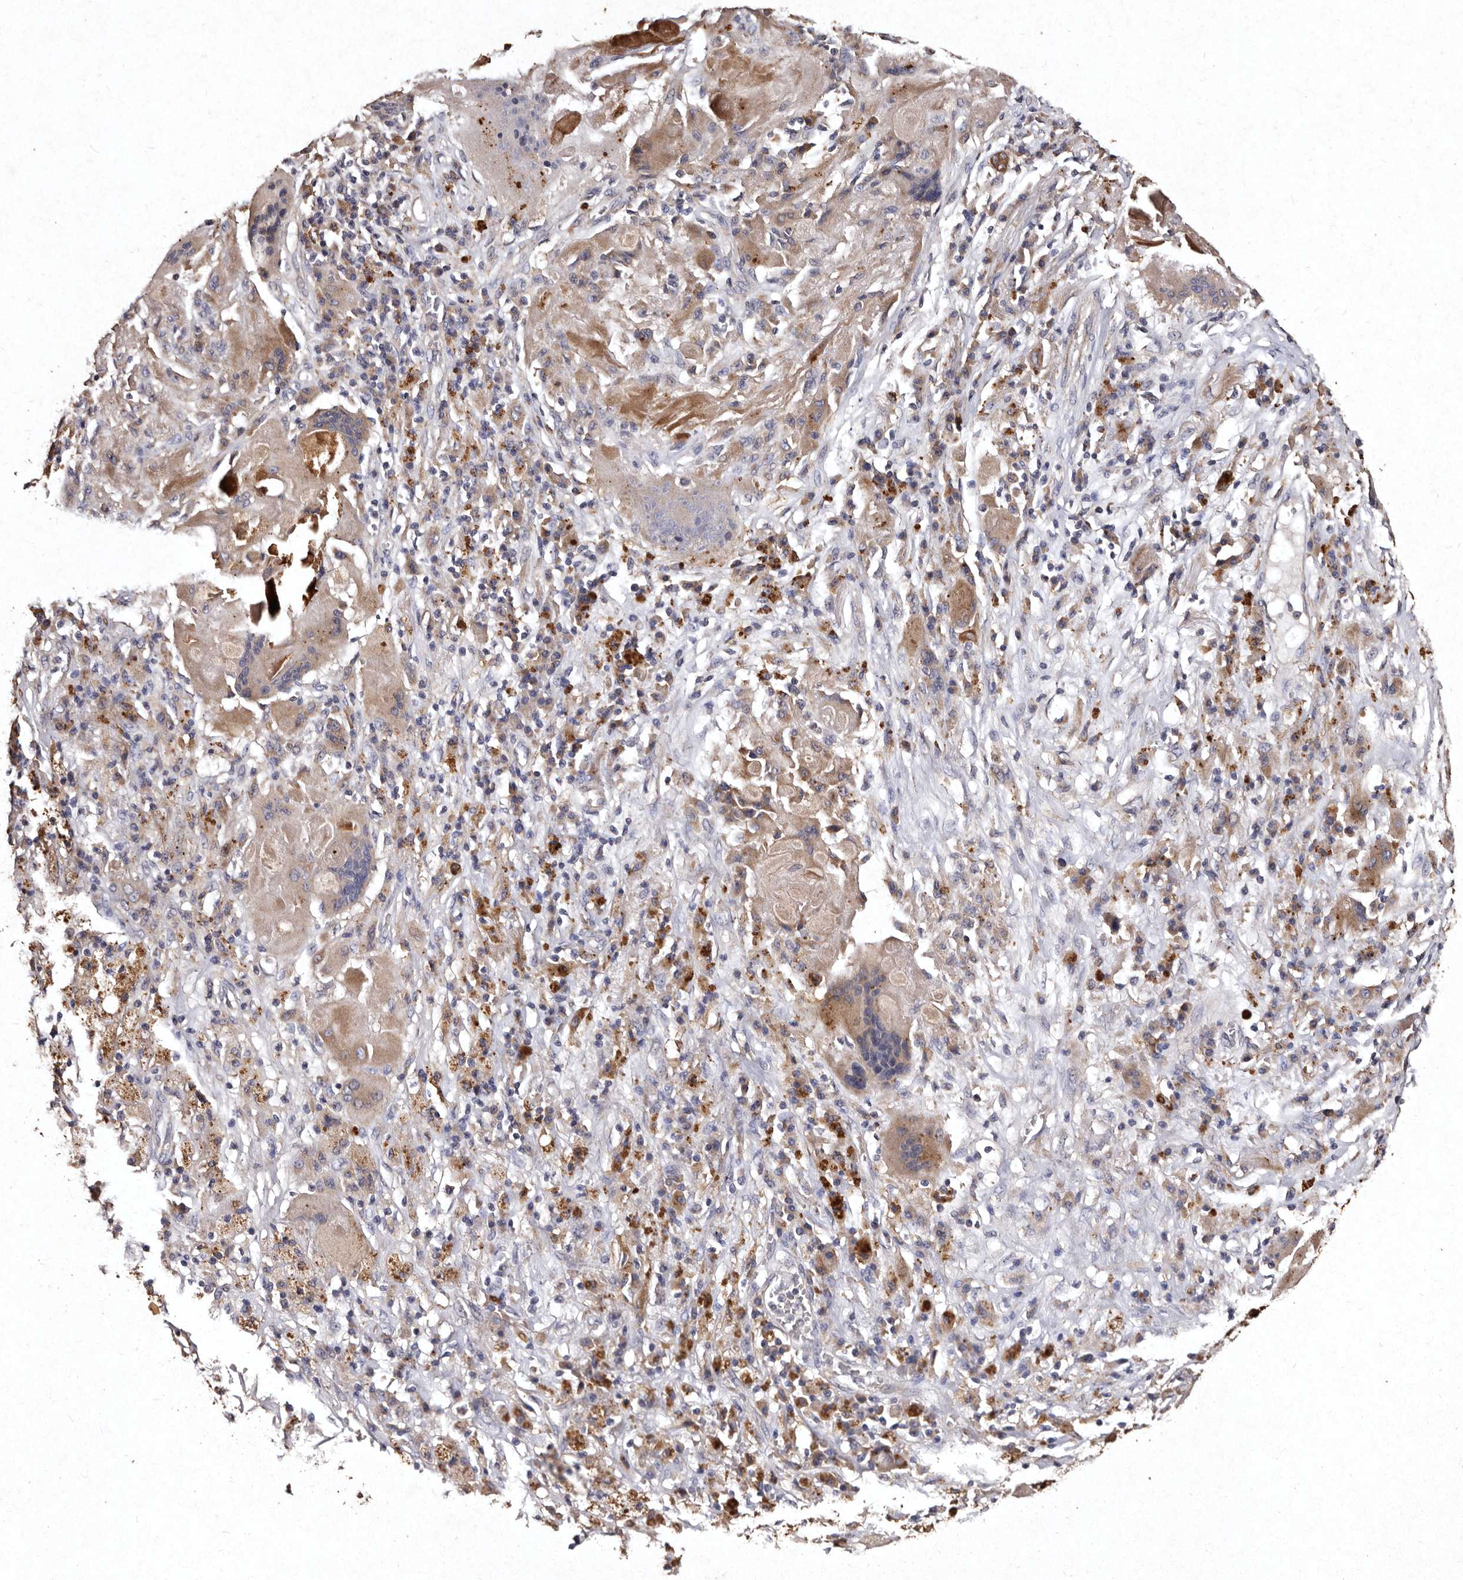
{"staining": {"intensity": "weak", "quantity": ">75%", "location": "cytoplasmic/membranous"}, "tissue": "lung cancer", "cell_type": "Tumor cells", "image_type": "cancer", "snomed": [{"axis": "morphology", "description": "Squamous cell carcinoma, NOS"}, {"axis": "topography", "description": "Lung"}], "caption": "Immunohistochemistry image of lung squamous cell carcinoma stained for a protein (brown), which shows low levels of weak cytoplasmic/membranous positivity in approximately >75% of tumor cells.", "gene": "TFB1M", "patient": {"sex": "male", "age": 61}}